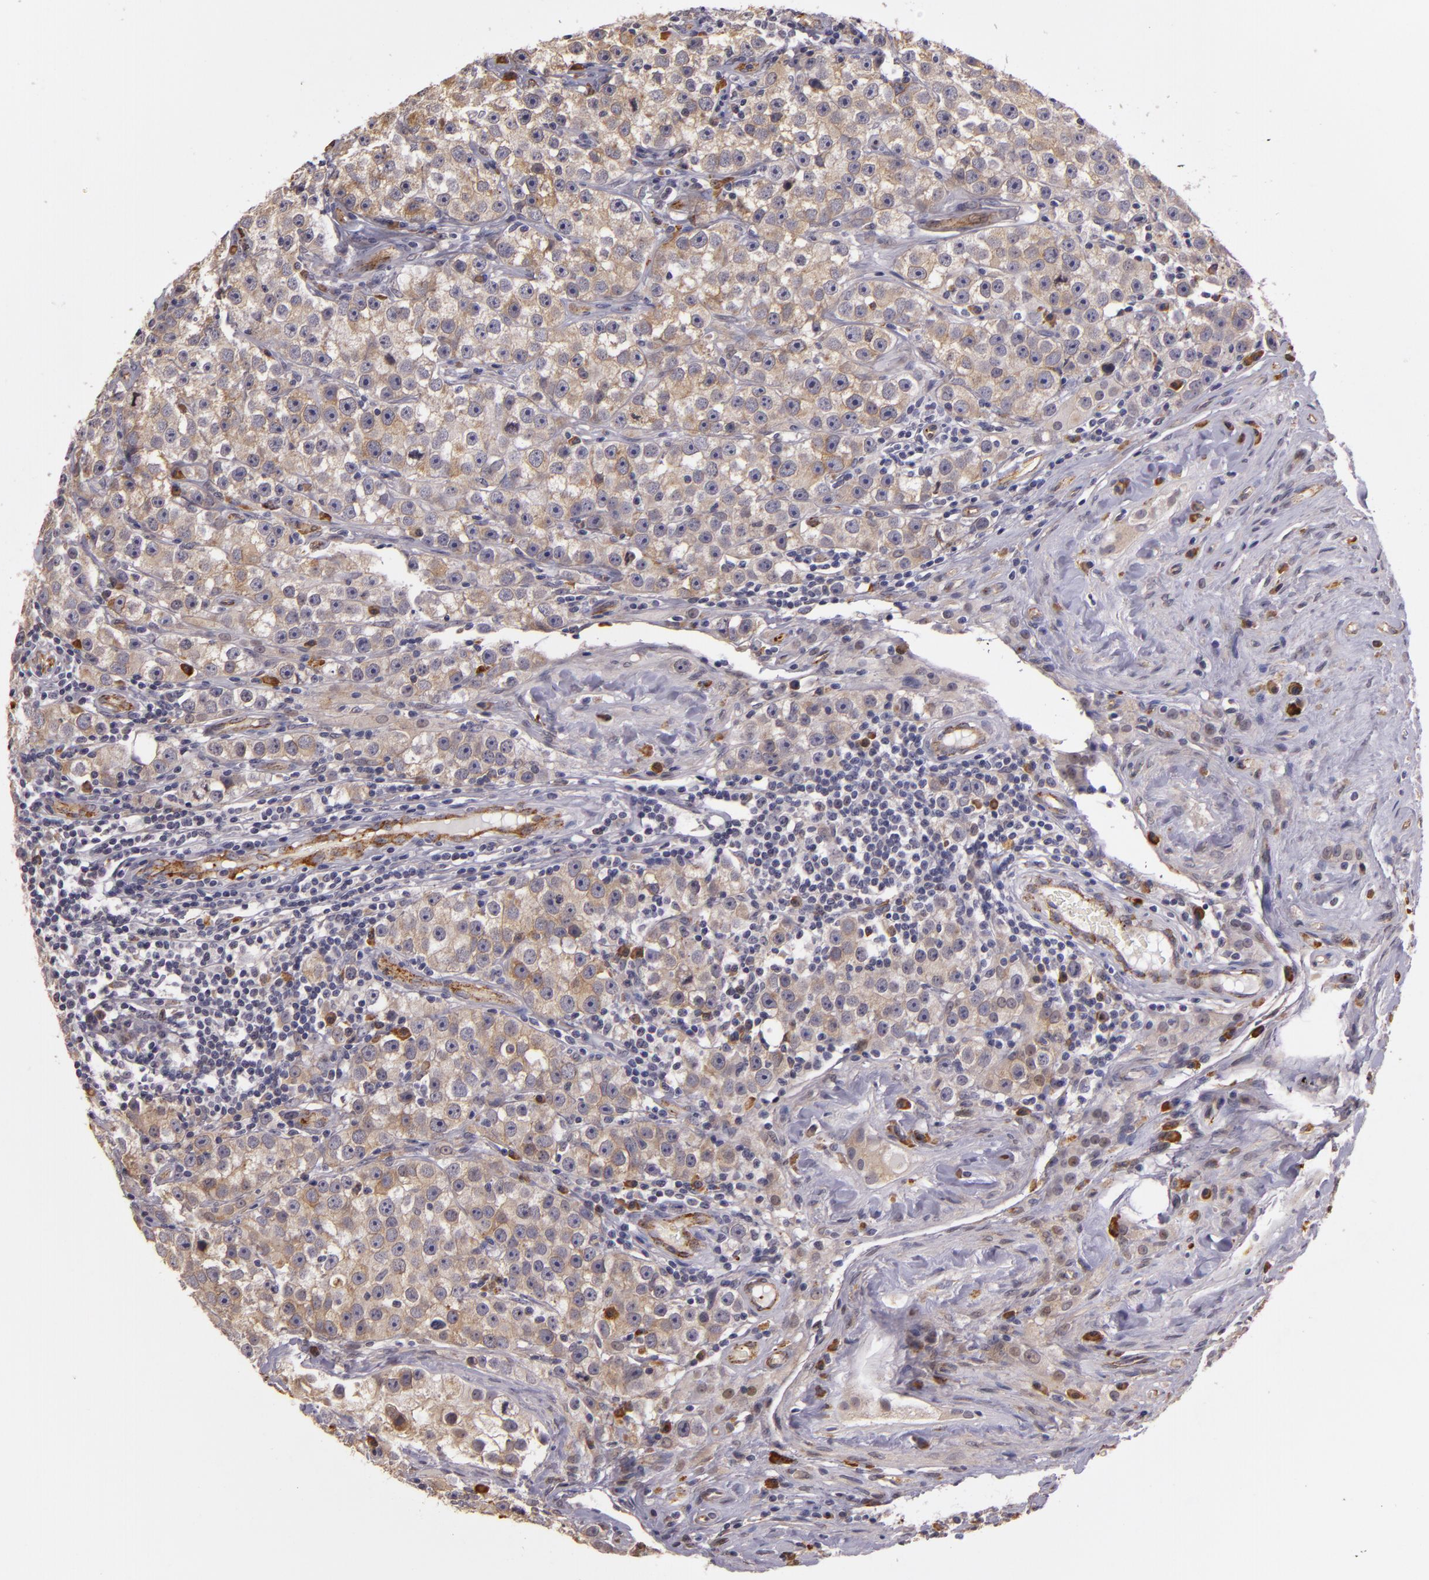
{"staining": {"intensity": "weak", "quantity": "25%-75%", "location": "cytoplasmic/membranous"}, "tissue": "testis cancer", "cell_type": "Tumor cells", "image_type": "cancer", "snomed": [{"axis": "morphology", "description": "Seminoma, NOS"}, {"axis": "topography", "description": "Testis"}], "caption": "High-power microscopy captured an immunohistochemistry (IHC) histopathology image of testis cancer, revealing weak cytoplasmic/membranous expression in about 25%-75% of tumor cells. (DAB (3,3'-diaminobenzidine) IHC with brightfield microscopy, high magnification).", "gene": "SYTL4", "patient": {"sex": "male", "age": 32}}